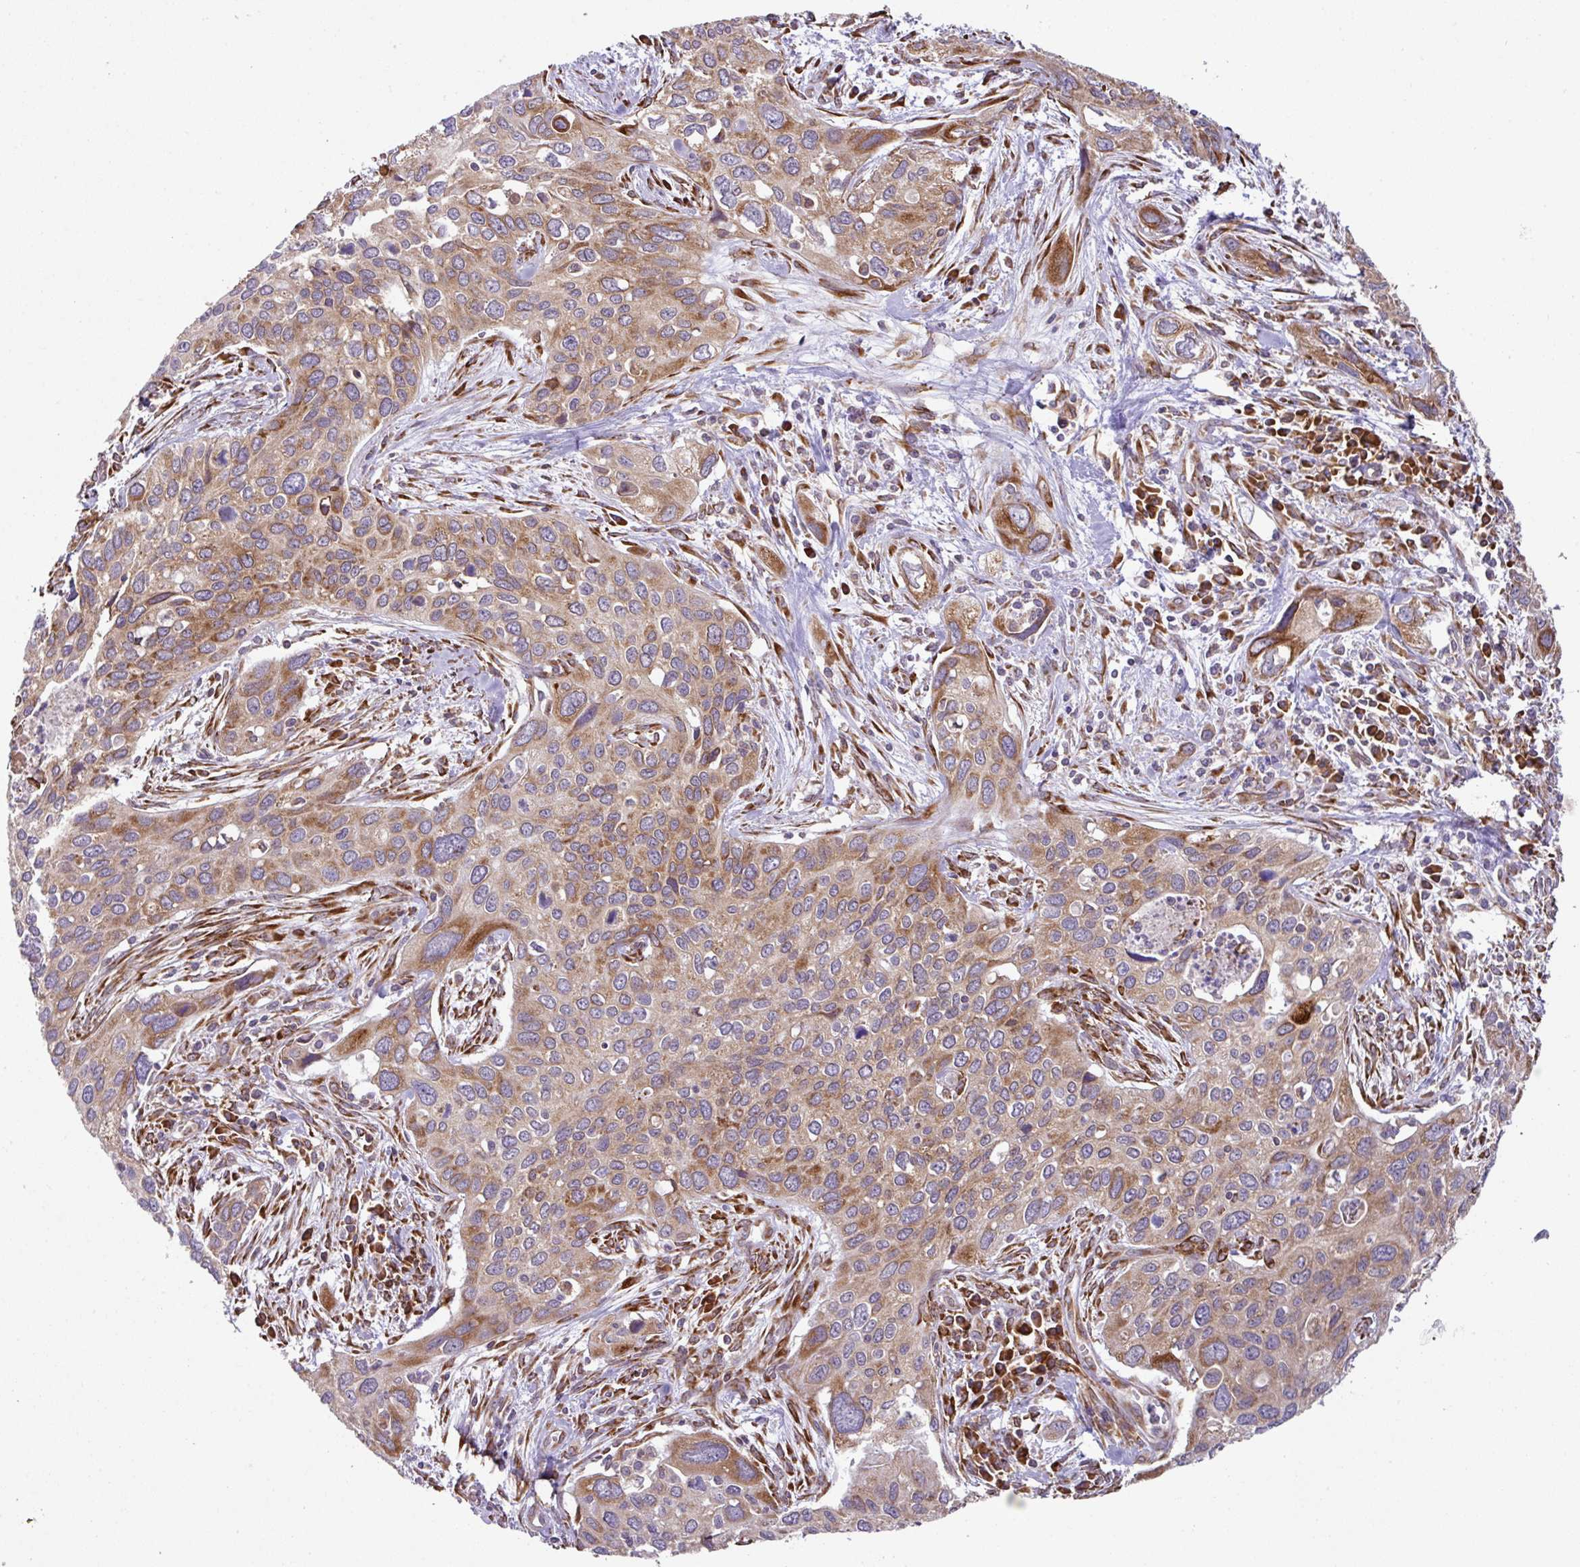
{"staining": {"intensity": "moderate", "quantity": "25%-75%", "location": "cytoplasmic/membranous"}, "tissue": "cervical cancer", "cell_type": "Tumor cells", "image_type": "cancer", "snomed": [{"axis": "morphology", "description": "Squamous cell carcinoma, NOS"}, {"axis": "topography", "description": "Cervix"}], "caption": "Moderate cytoplasmic/membranous positivity for a protein is identified in about 25%-75% of tumor cells of cervical squamous cell carcinoma using IHC.", "gene": "SLC39A7", "patient": {"sex": "female", "age": 55}}